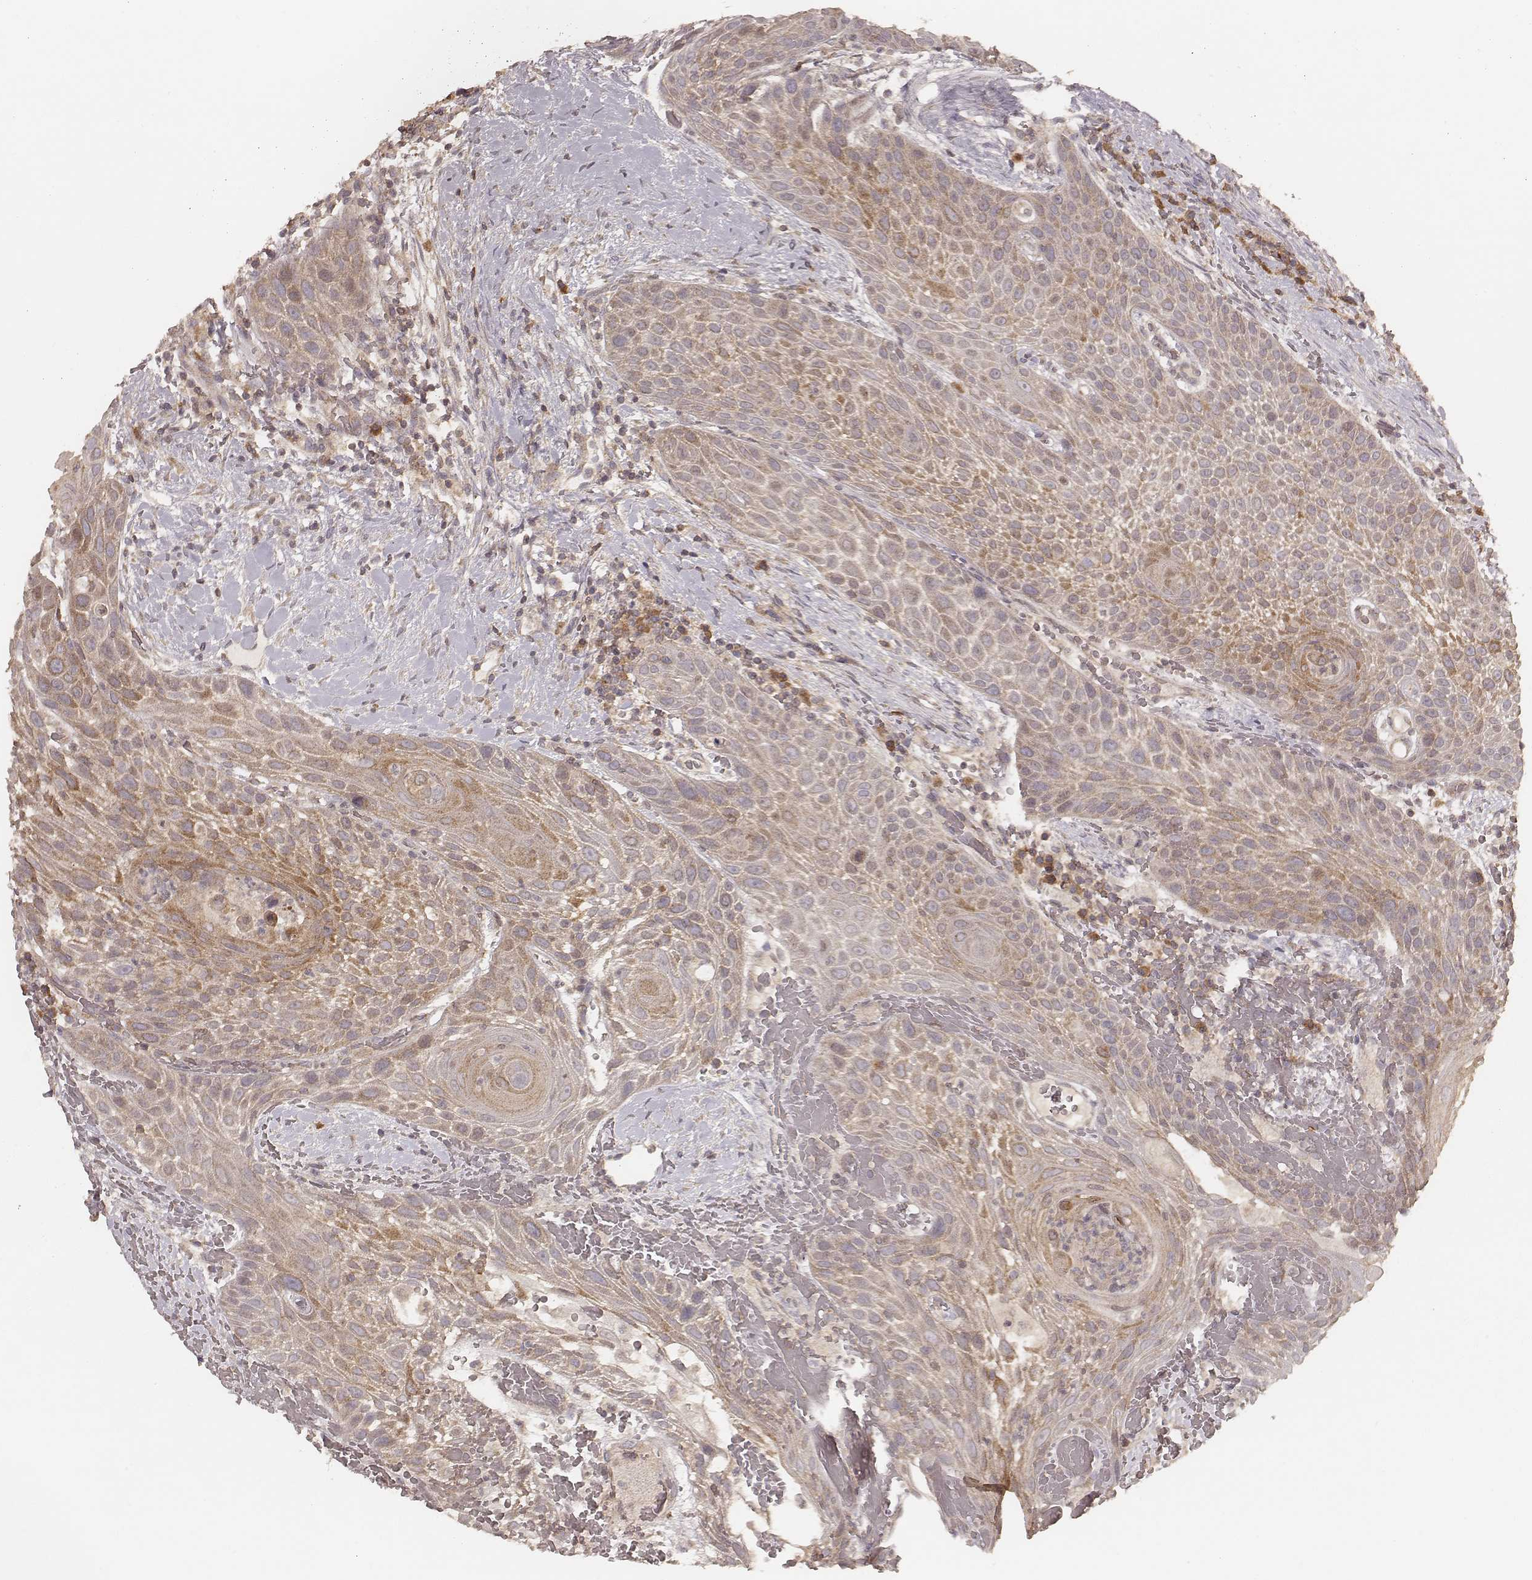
{"staining": {"intensity": "weak", "quantity": ">75%", "location": "cytoplasmic/membranous"}, "tissue": "head and neck cancer", "cell_type": "Tumor cells", "image_type": "cancer", "snomed": [{"axis": "morphology", "description": "Squamous cell carcinoma, NOS"}, {"axis": "topography", "description": "Head-Neck"}], "caption": "Immunohistochemistry micrograph of neoplastic tissue: human head and neck cancer stained using IHC exhibits low levels of weak protein expression localized specifically in the cytoplasmic/membranous of tumor cells, appearing as a cytoplasmic/membranous brown color.", "gene": "CARS1", "patient": {"sex": "male", "age": 69}}